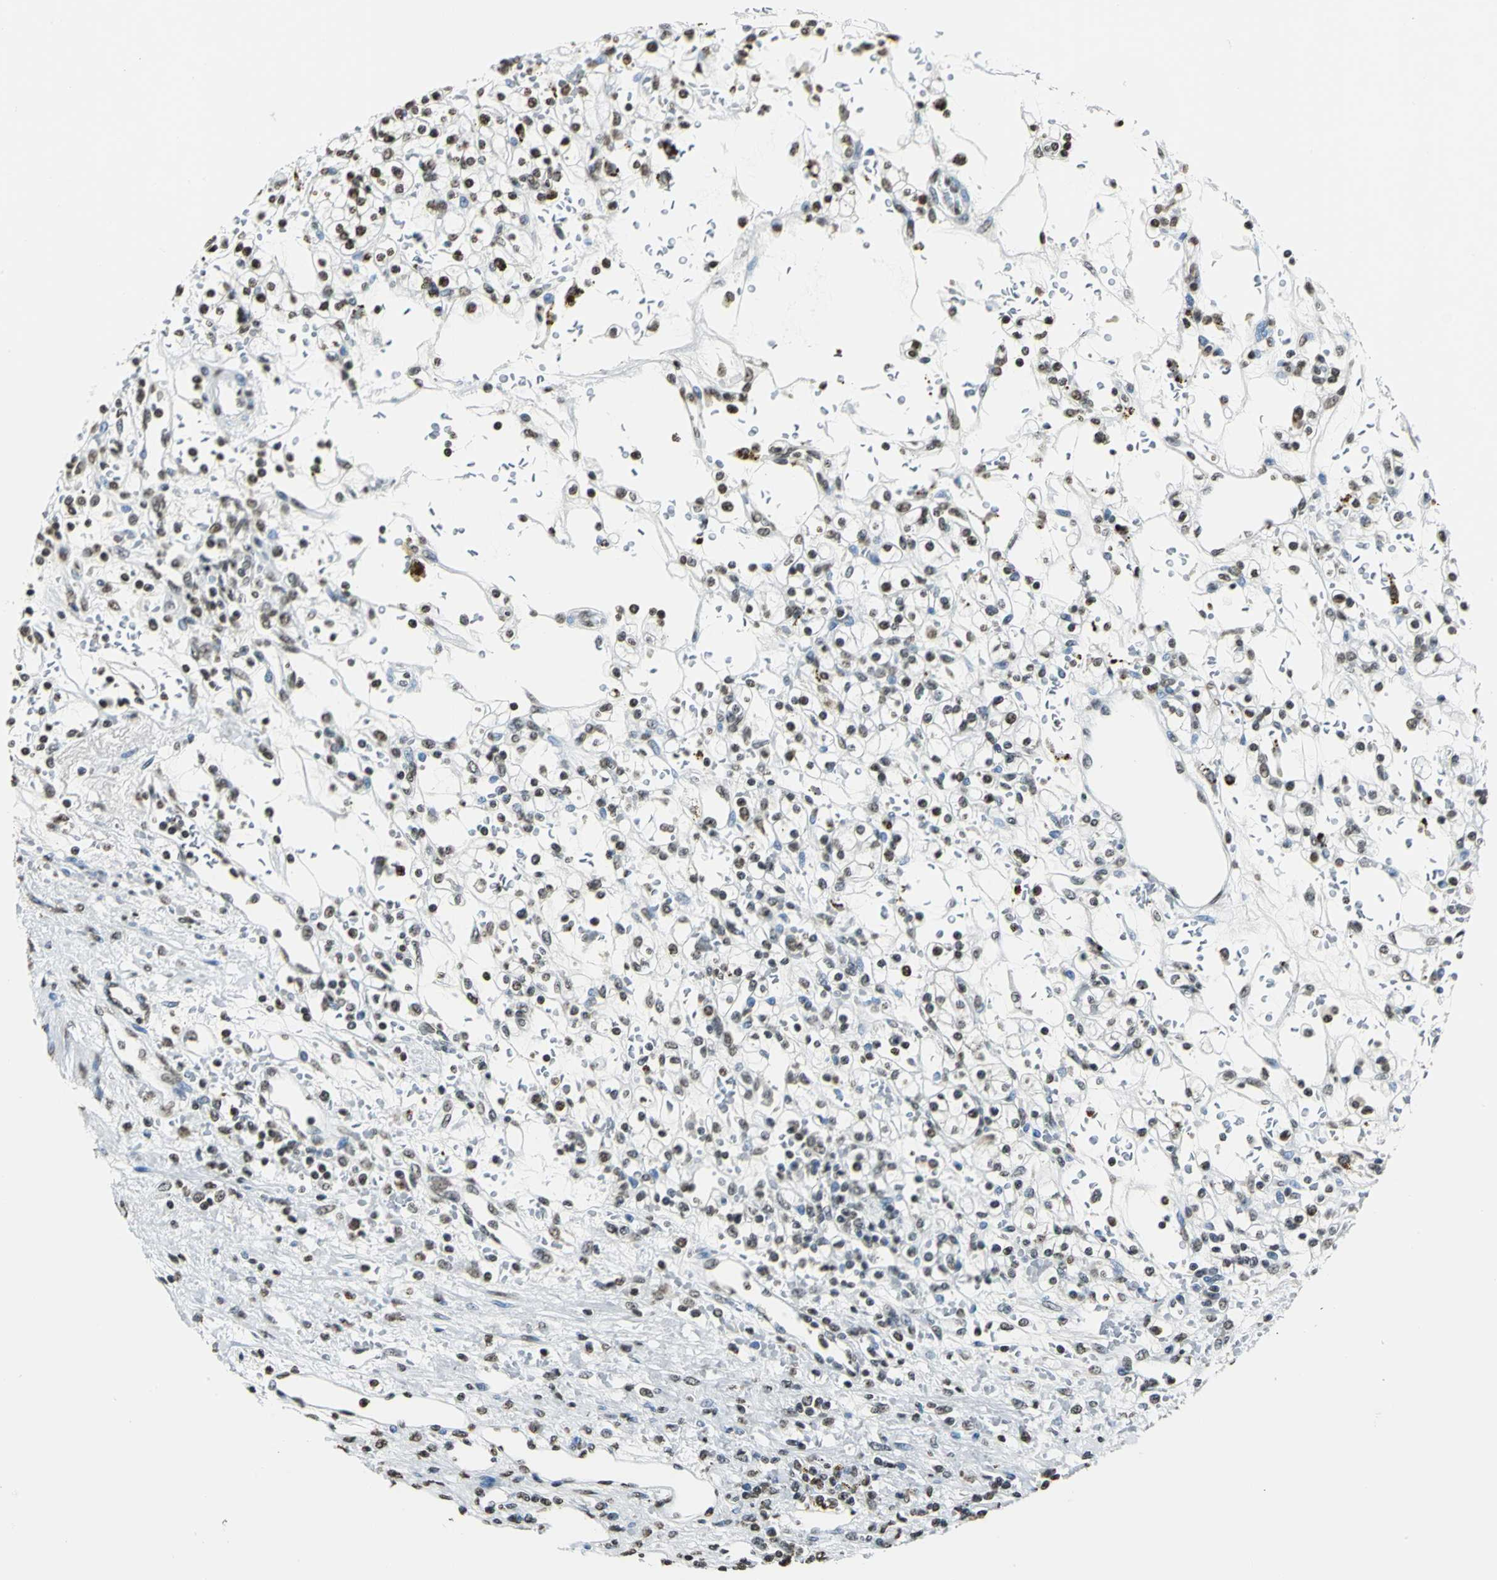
{"staining": {"intensity": "moderate", "quantity": "25%-75%", "location": "nuclear"}, "tissue": "renal cancer", "cell_type": "Tumor cells", "image_type": "cancer", "snomed": [{"axis": "morphology", "description": "Normal tissue, NOS"}, {"axis": "morphology", "description": "Adenocarcinoma, NOS"}, {"axis": "topography", "description": "Kidney"}], "caption": "Renal cancer was stained to show a protein in brown. There is medium levels of moderate nuclear expression in about 25%-75% of tumor cells.", "gene": "MCM4", "patient": {"sex": "female", "age": 55}}